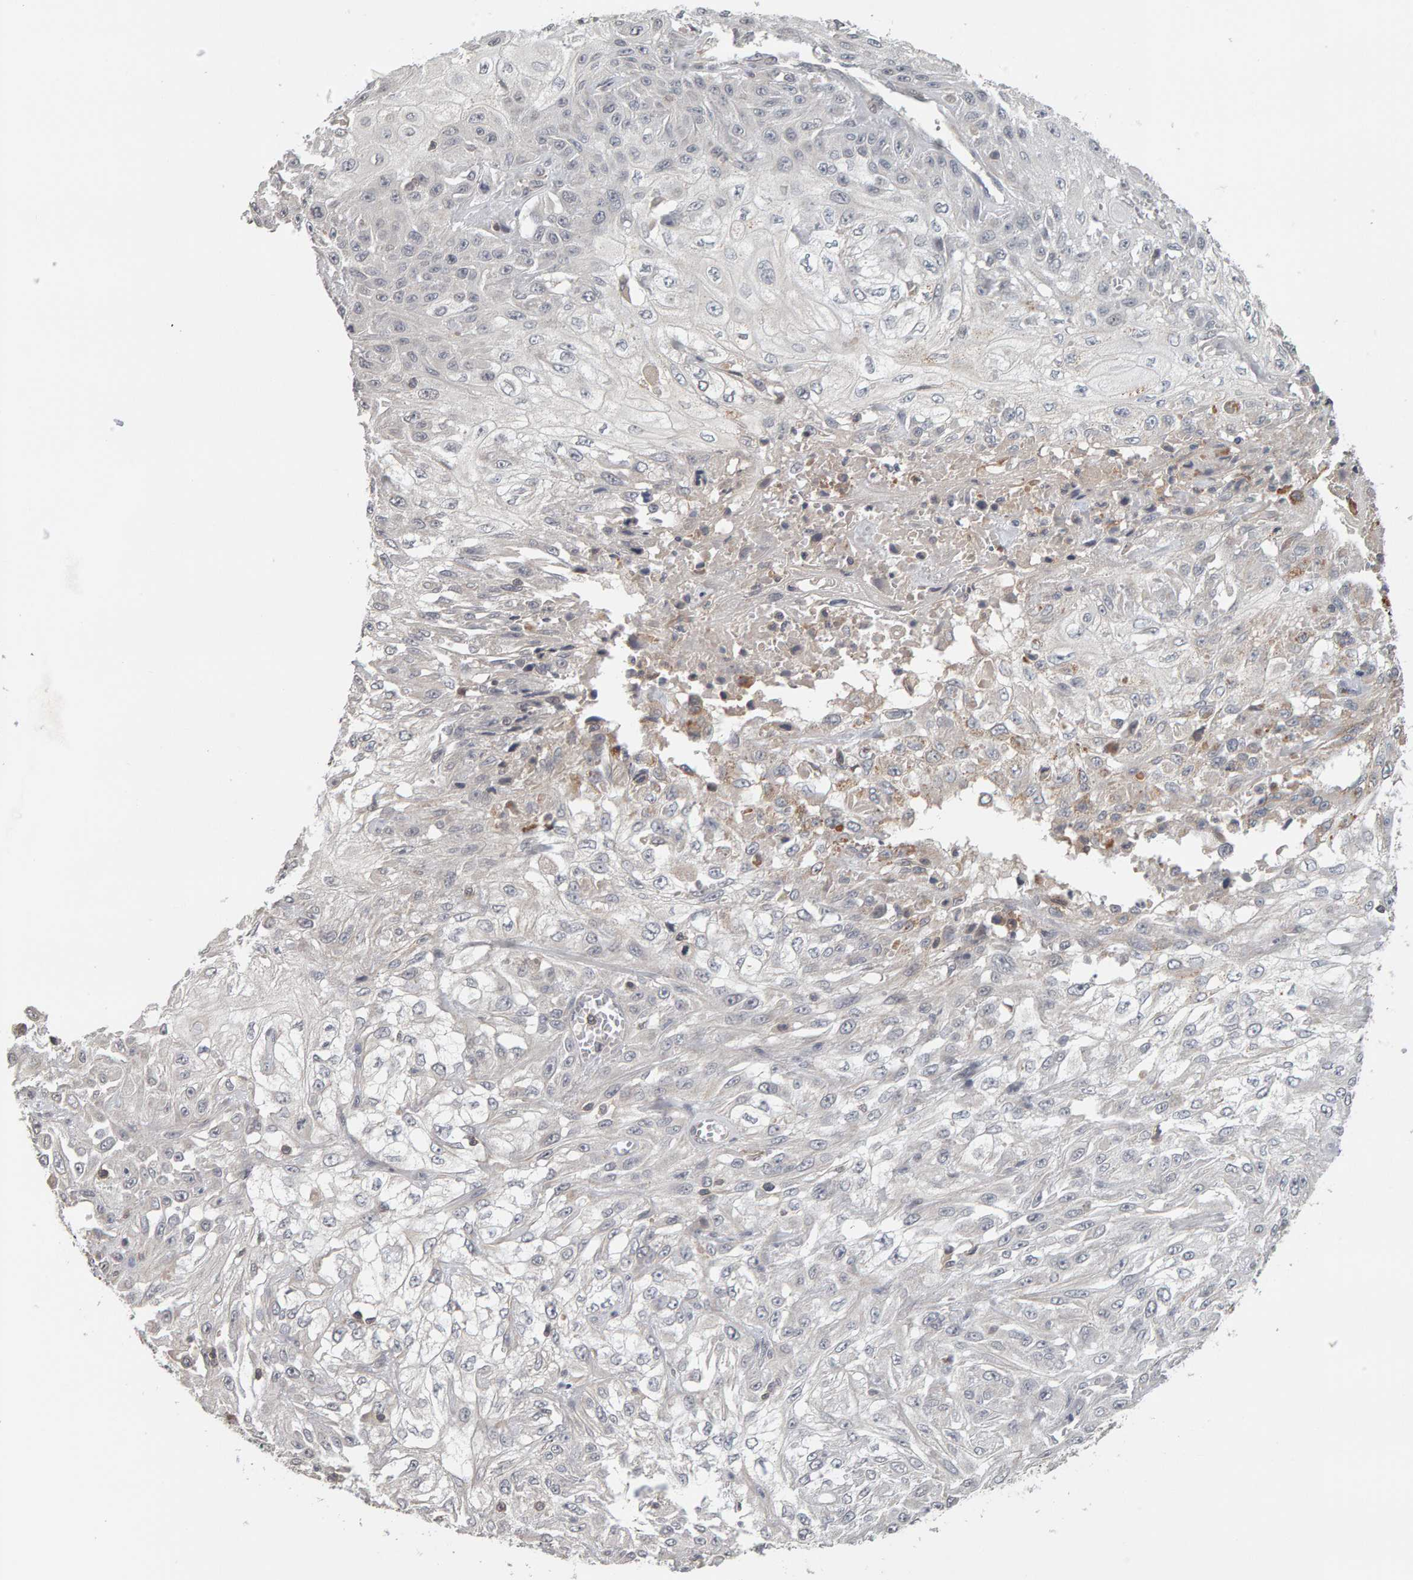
{"staining": {"intensity": "negative", "quantity": "none", "location": "none"}, "tissue": "skin cancer", "cell_type": "Tumor cells", "image_type": "cancer", "snomed": [{"axis": "morphology", "description": "Squamous cell carcinoma, NOS"}, {"axis": "morphology", "description": "Squamous cell carcinoma, metastatic, NOS"}, {"axis": "topography", "description": "Skin"}, {"axis": "topography", "description": "Lymph node"}], "caption": "Tumor cells show no significant positivity in skin metastatic squamous cell carcinoma.", "gene": "TEFM", "patient": {"sex": "male", "age": 75}}